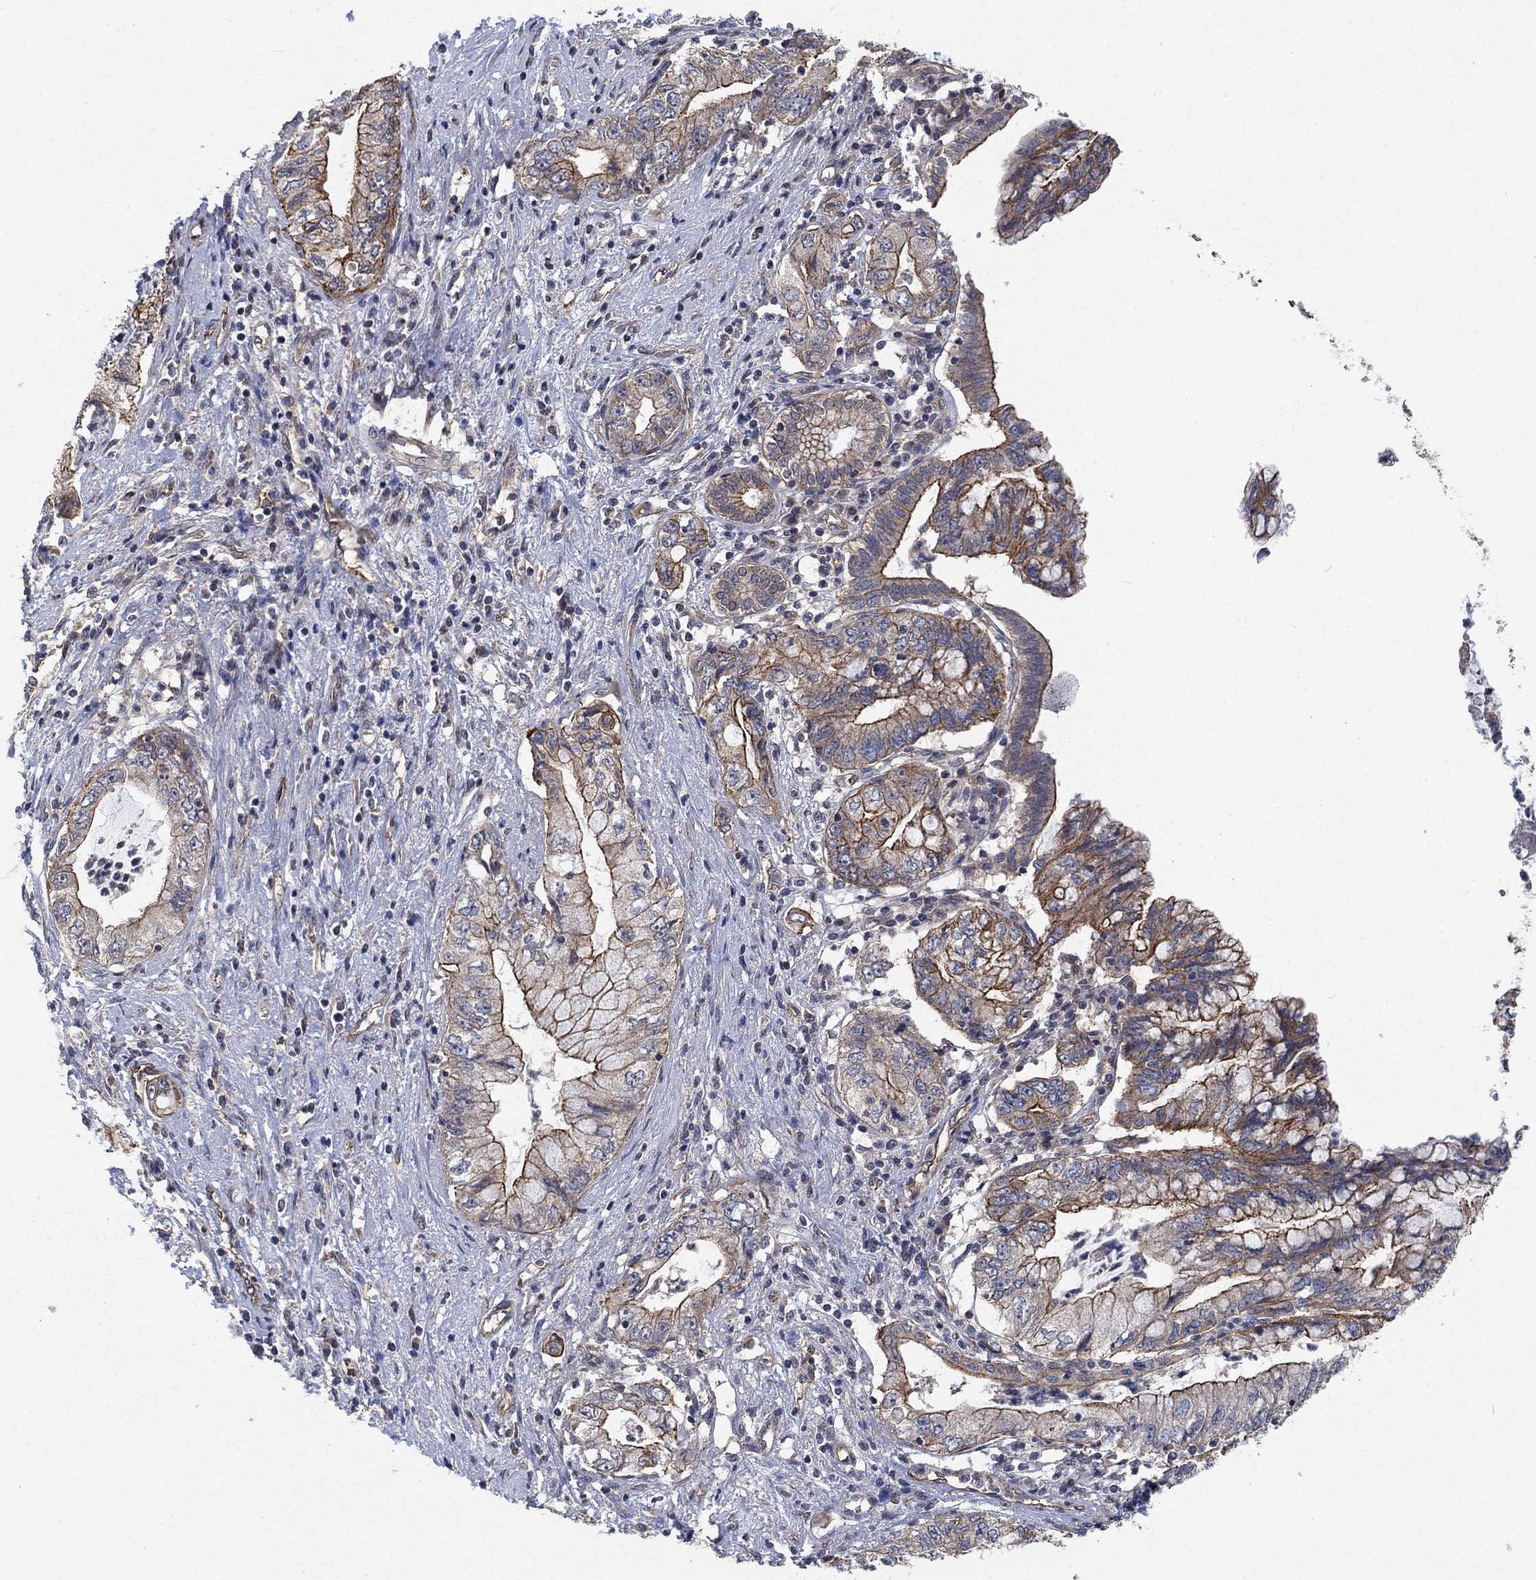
{"staining": {"intensity": "moderate", "quantity": "<25%", "location": "cytoplasmic/membranous"}, "tissue": "pancreatic cancer", "cell_type": "Tumor cells", "image_type": "cancer", "snomed": [{"axis": "morphology", "description": "Adenocarcinoma, NOS"}, {"axis": "topography", "description": "Pancreas"}], "caption": "A low amount of moderate cytoplasmic/membranous positivity is seen in about <25% of tumor cells in adenocarcinoma (pancreatic) tissue.", "gene": "MCUR1", "patient": {"sex": "female", "age": 73}}